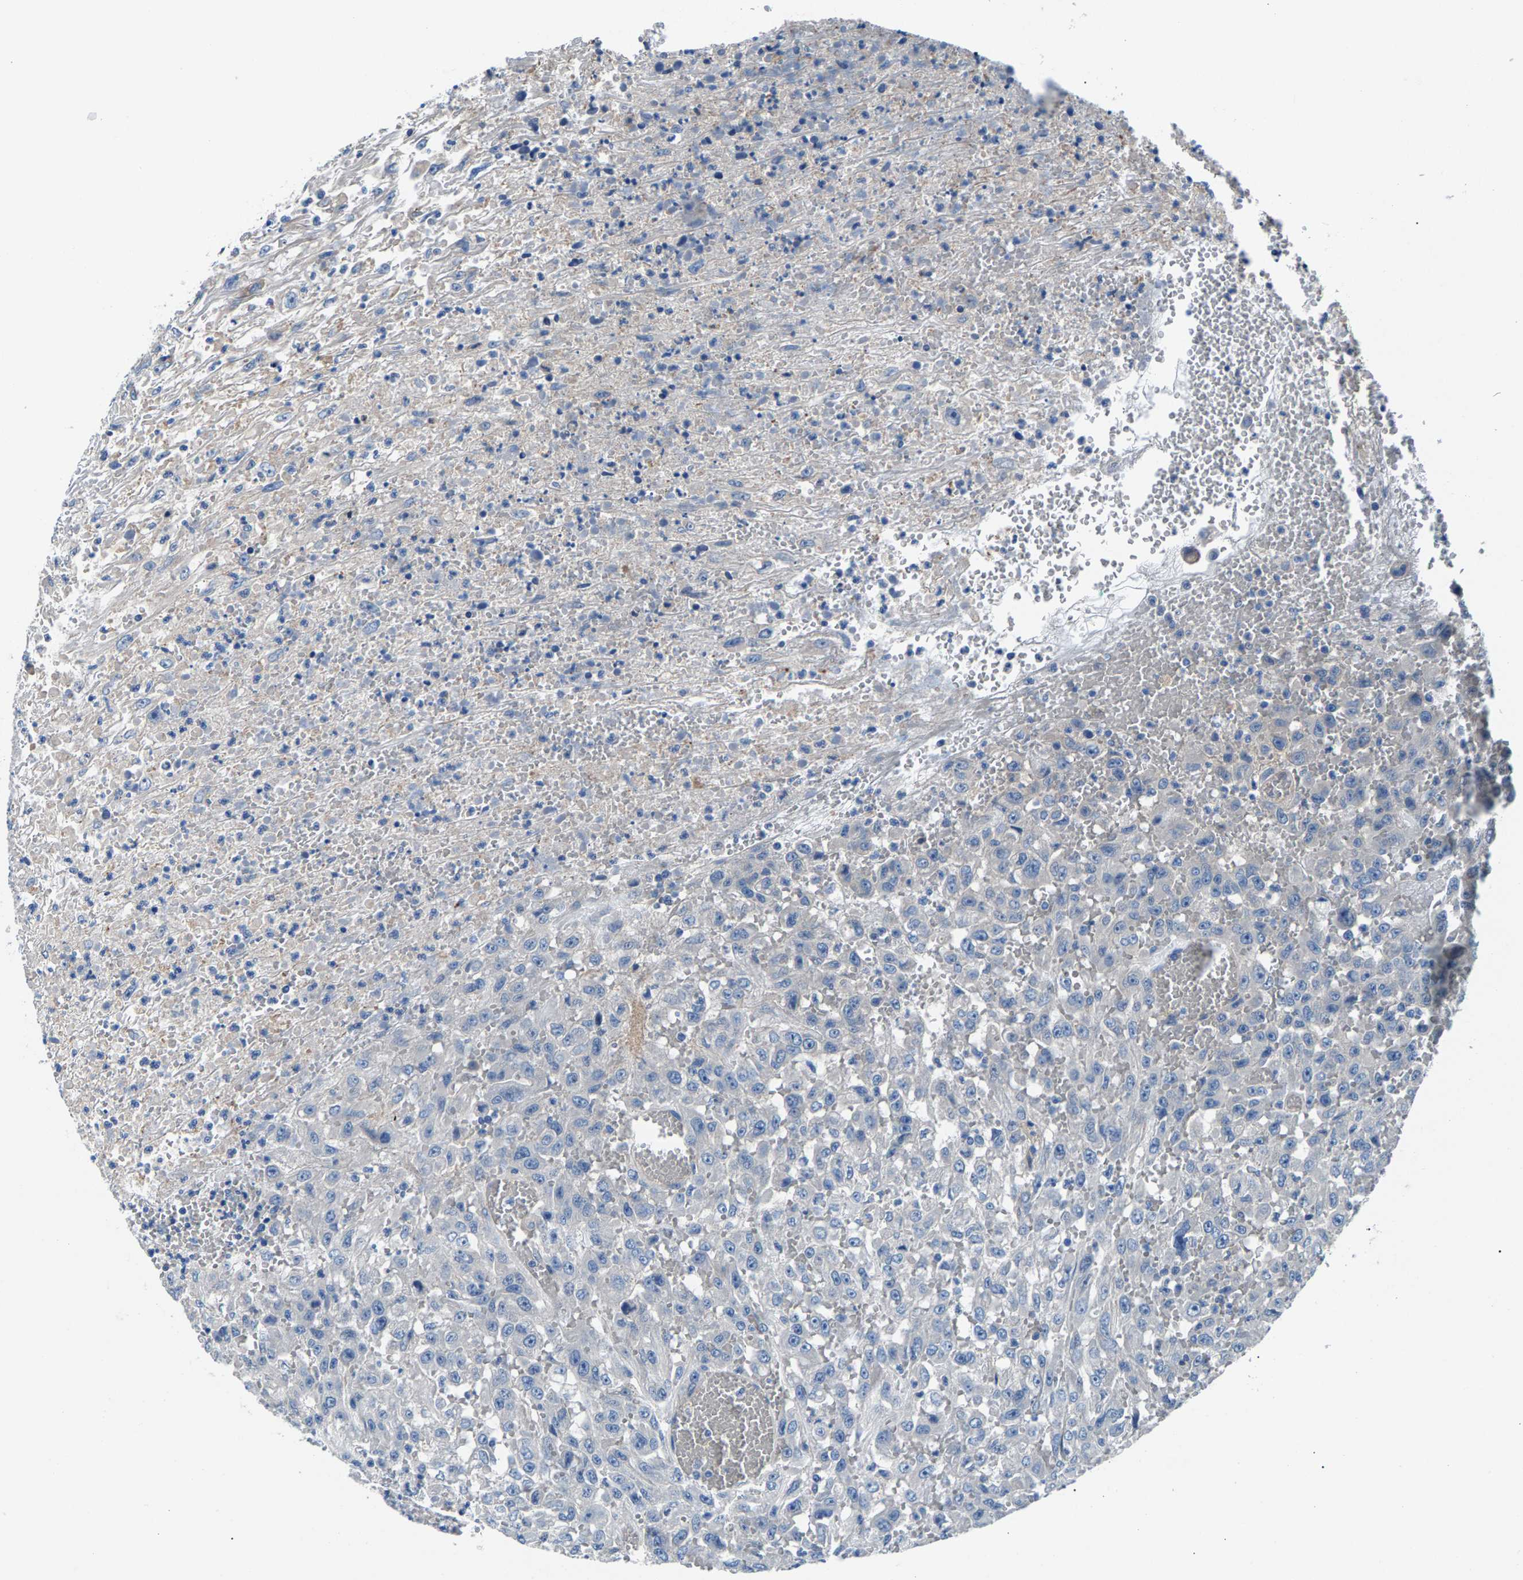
{"staining": {"intensity": "weak", "quantity": "<25%", "location": "cytoplasmic/membranous"}, "tissue": "urothelial cancer", "cell_type": "Tumor cells", "image_type": "cancer", "snomed": [{"axis": "morphology", "description": "Urothelial carcinoma, High grade"}, {"axis": "topography", "description": "Urinary bladder"}], "caption": "Immunohistochemistry image of neoplastic tissue: urothelial cancer stained with DAB (3,3'-diaminobenzidine) displays no significant protein staining in tumor cells.", "gene": "CDRT4", "patient": {"sex": "male", "age": 46}}